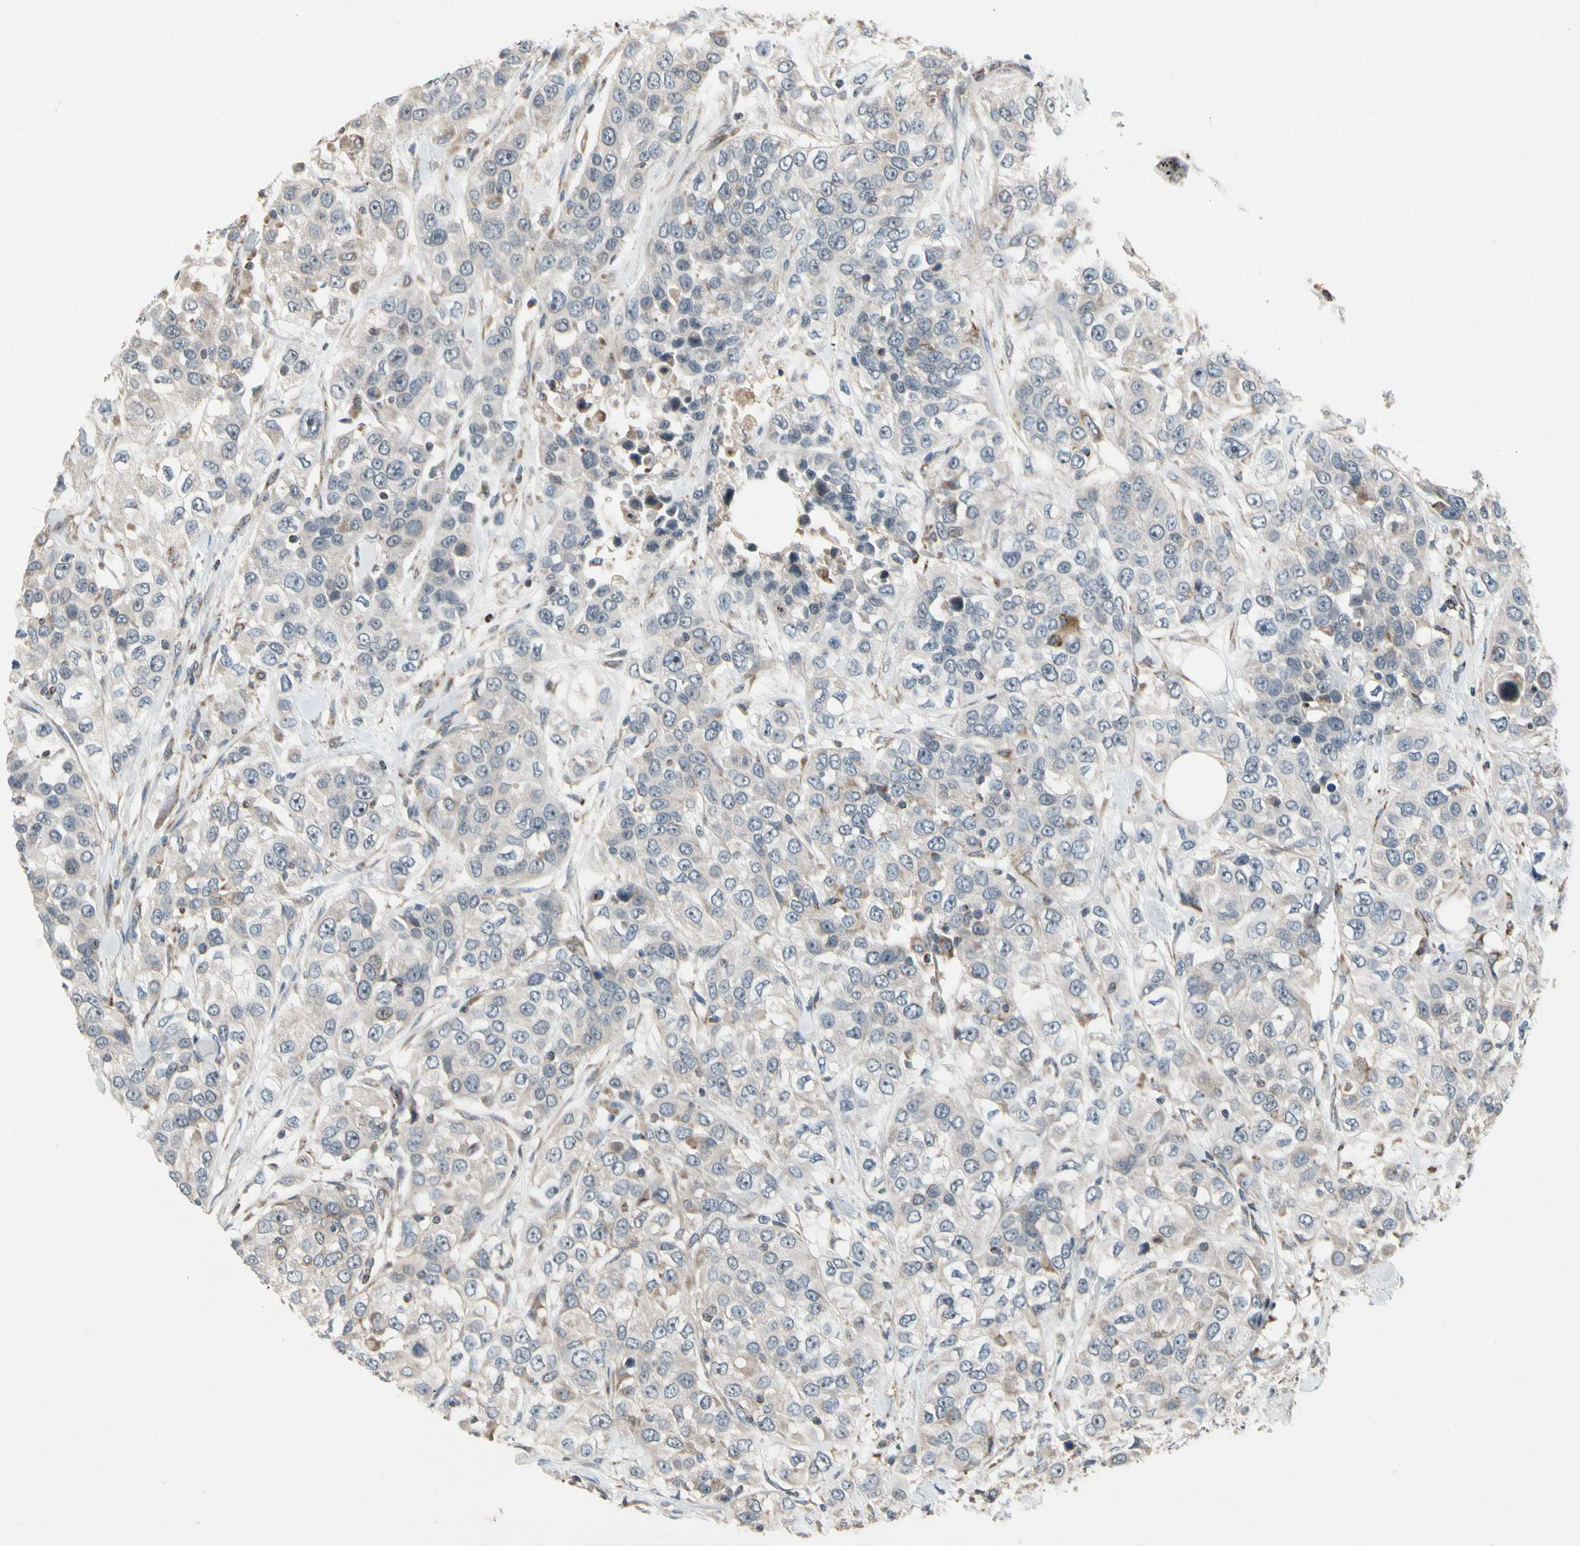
{"staining": {"intensity": "weak", "quantity": ">75%", "location": "cytoplasmic/membranous"}, "tissue": "urothelial cancer", "cell_type": "Tumor cells", "image_type": "cancer", "snomed": [{"axis": "morphology", "description": "Urothelial carcinoma, High grade"}, {"axis": "topography", "description": "Urinary bladder"}], "caption": "Tumor cells display weak cytoplasmic/membranous positivity in about >75% of cells in urothelial carcinoma (high-grade). The staining was performed using DAB, with brown indicating positive protein expression. Nuclei are stained blue with hematoxylin.", "gene": "CPT1A", "patient": {"sex": "female", "age": 80}}